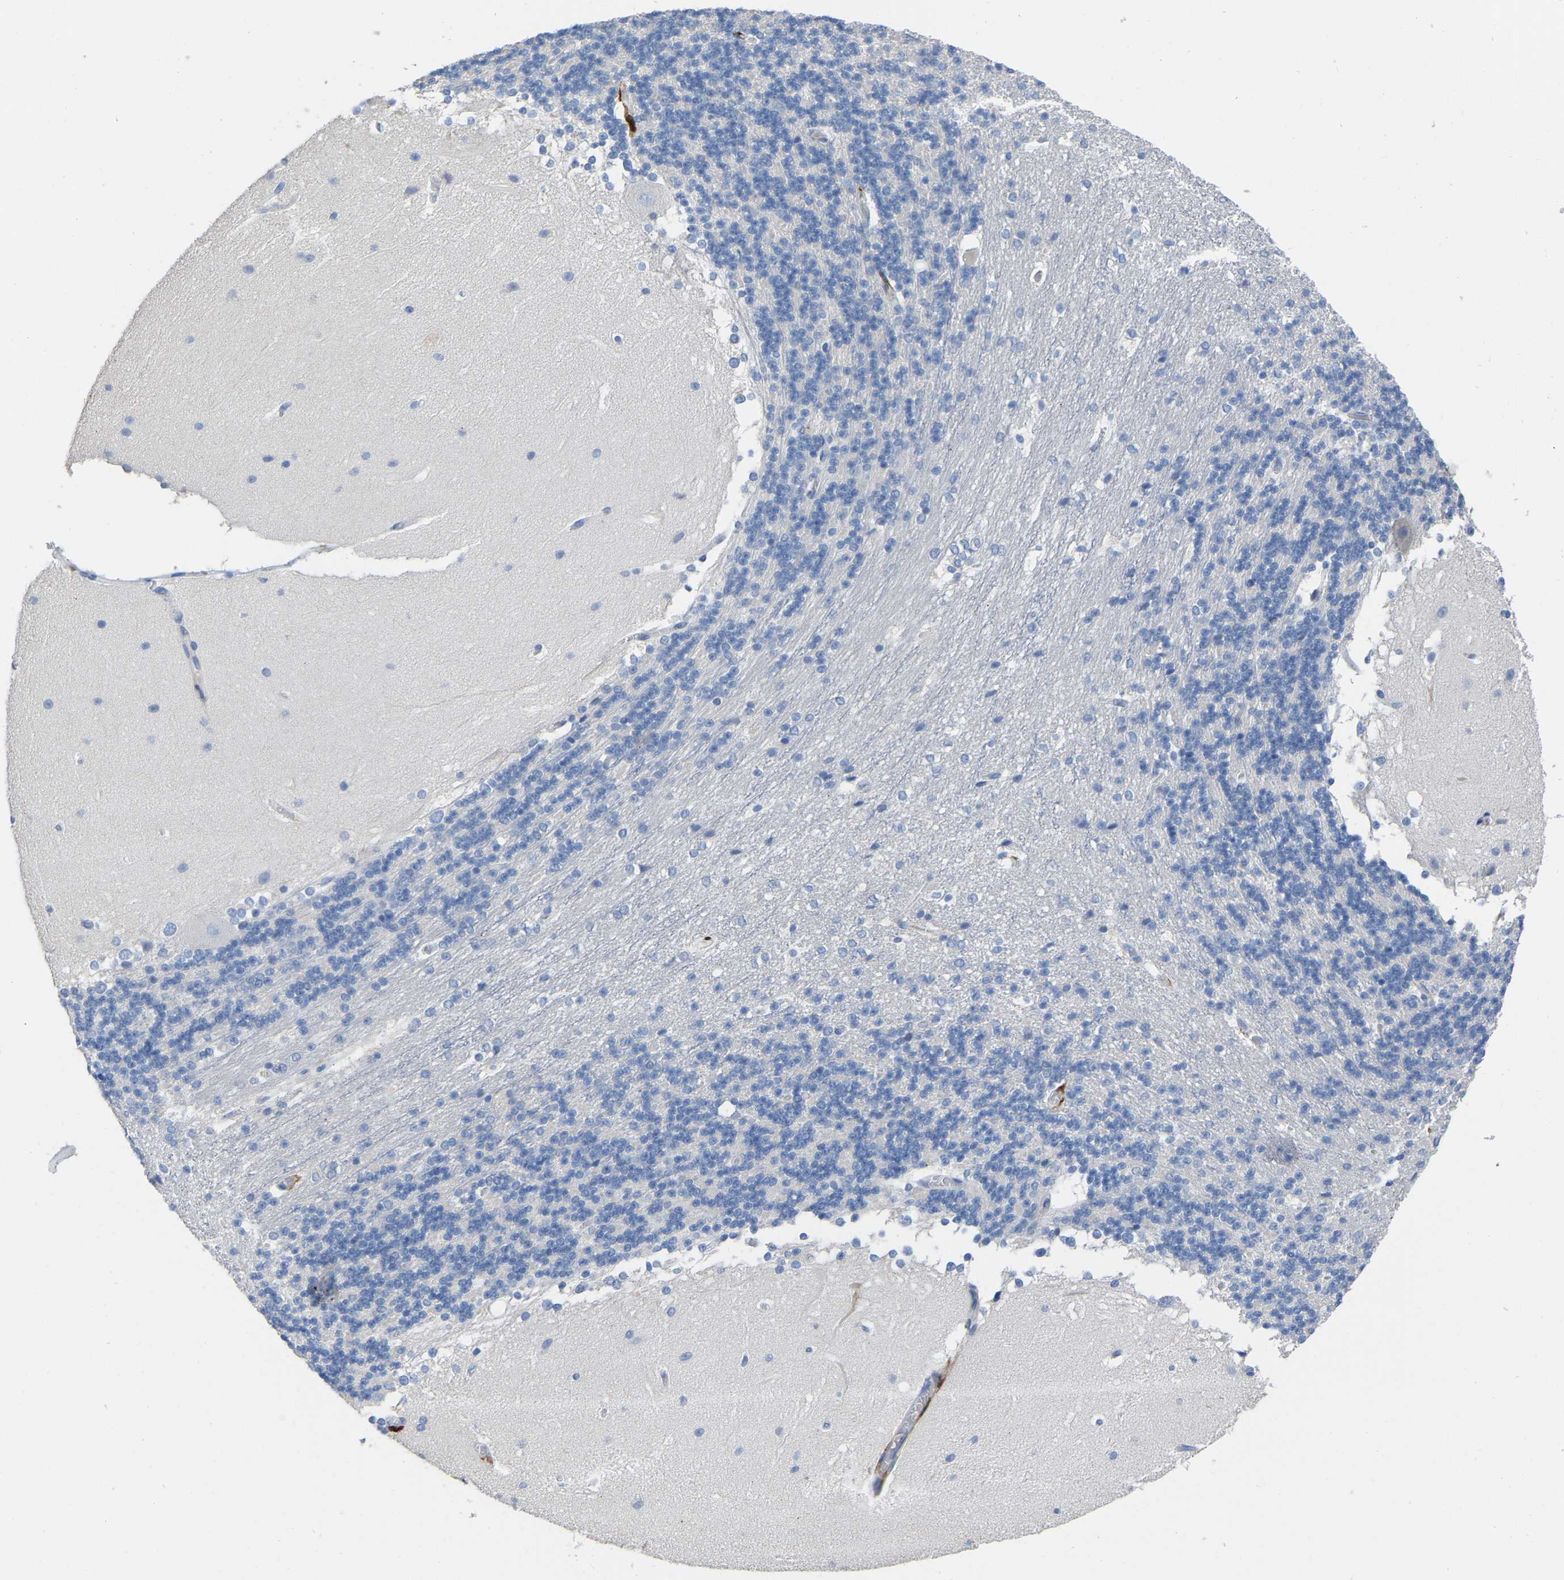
{"staining": {"intensity": "negative", "quantity": "none", "location": "none"}, "tissue": "cerebellum", "cell_type": "Cells in granular layer", "image_type": "normal", "snomed": [{"axis": "morphology", "description": "Normal tissue, NOS"}, {"axis": "topography", "description": "Cerebellum"}], "caption": "This is an immunohistochemistry histopathology image of normal cerebellum. There is no expression in cells in granular layer.", "gene": "ULBP2", "patient": {"sex": "female", "age": 19}}